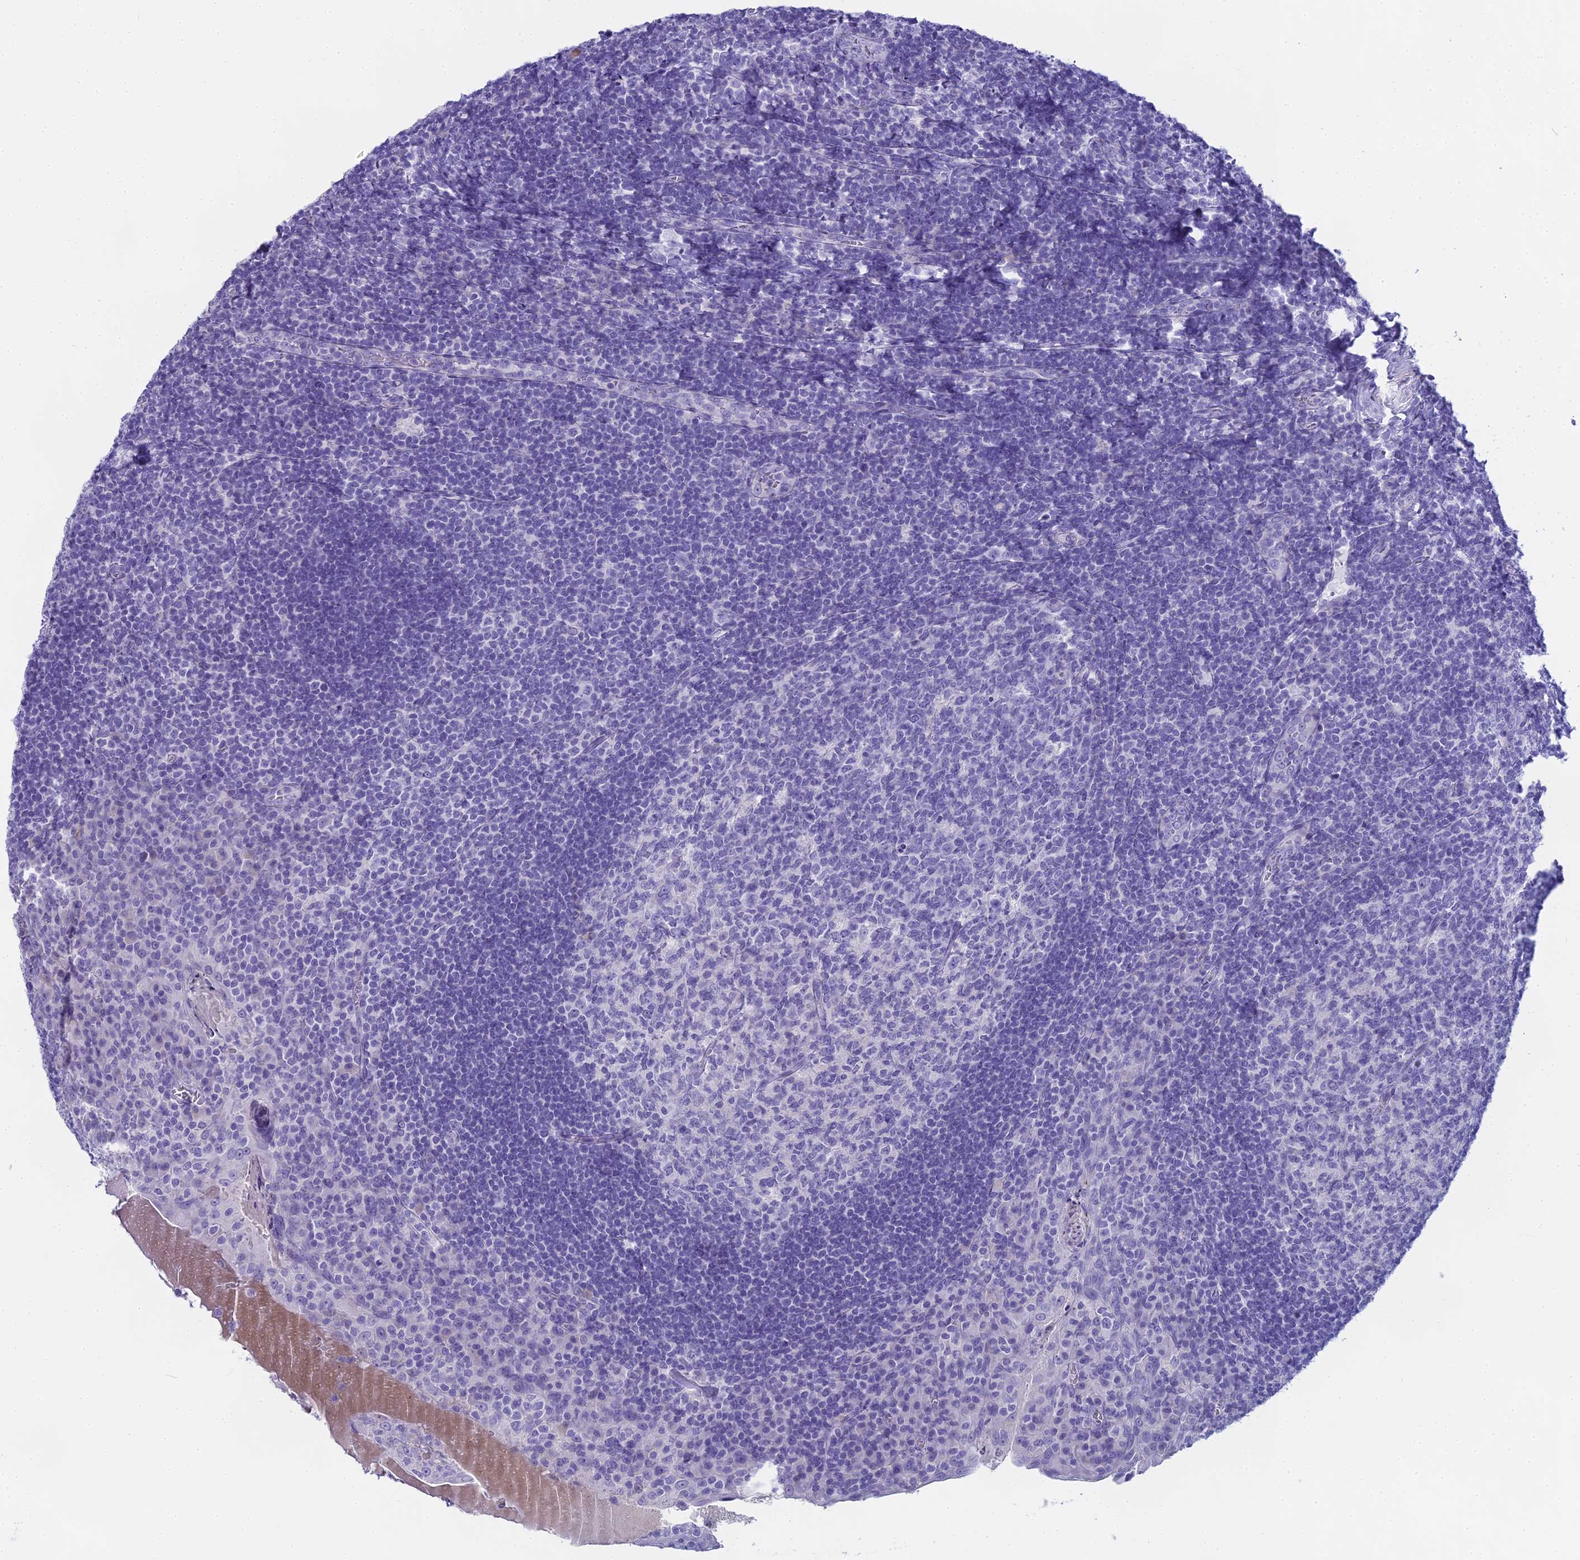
{"staining": {"intensity": "negative", "quantity": "none", "location": "none"}, "tissue": "tonsil", "cell_type": "Germinal center cells", "image_type": "normal", "snomed": [{"axis": "morphology", "description": "Normal tissue, NOS"}, {"axis": "topography", "description": "Tonsil"}], "caption": "This is an IHC image of unremarkable human tonsil. There is no staining in germinal center cells.", "gene": "UNC80", "patient": {"sex": "male", "age": 17}}